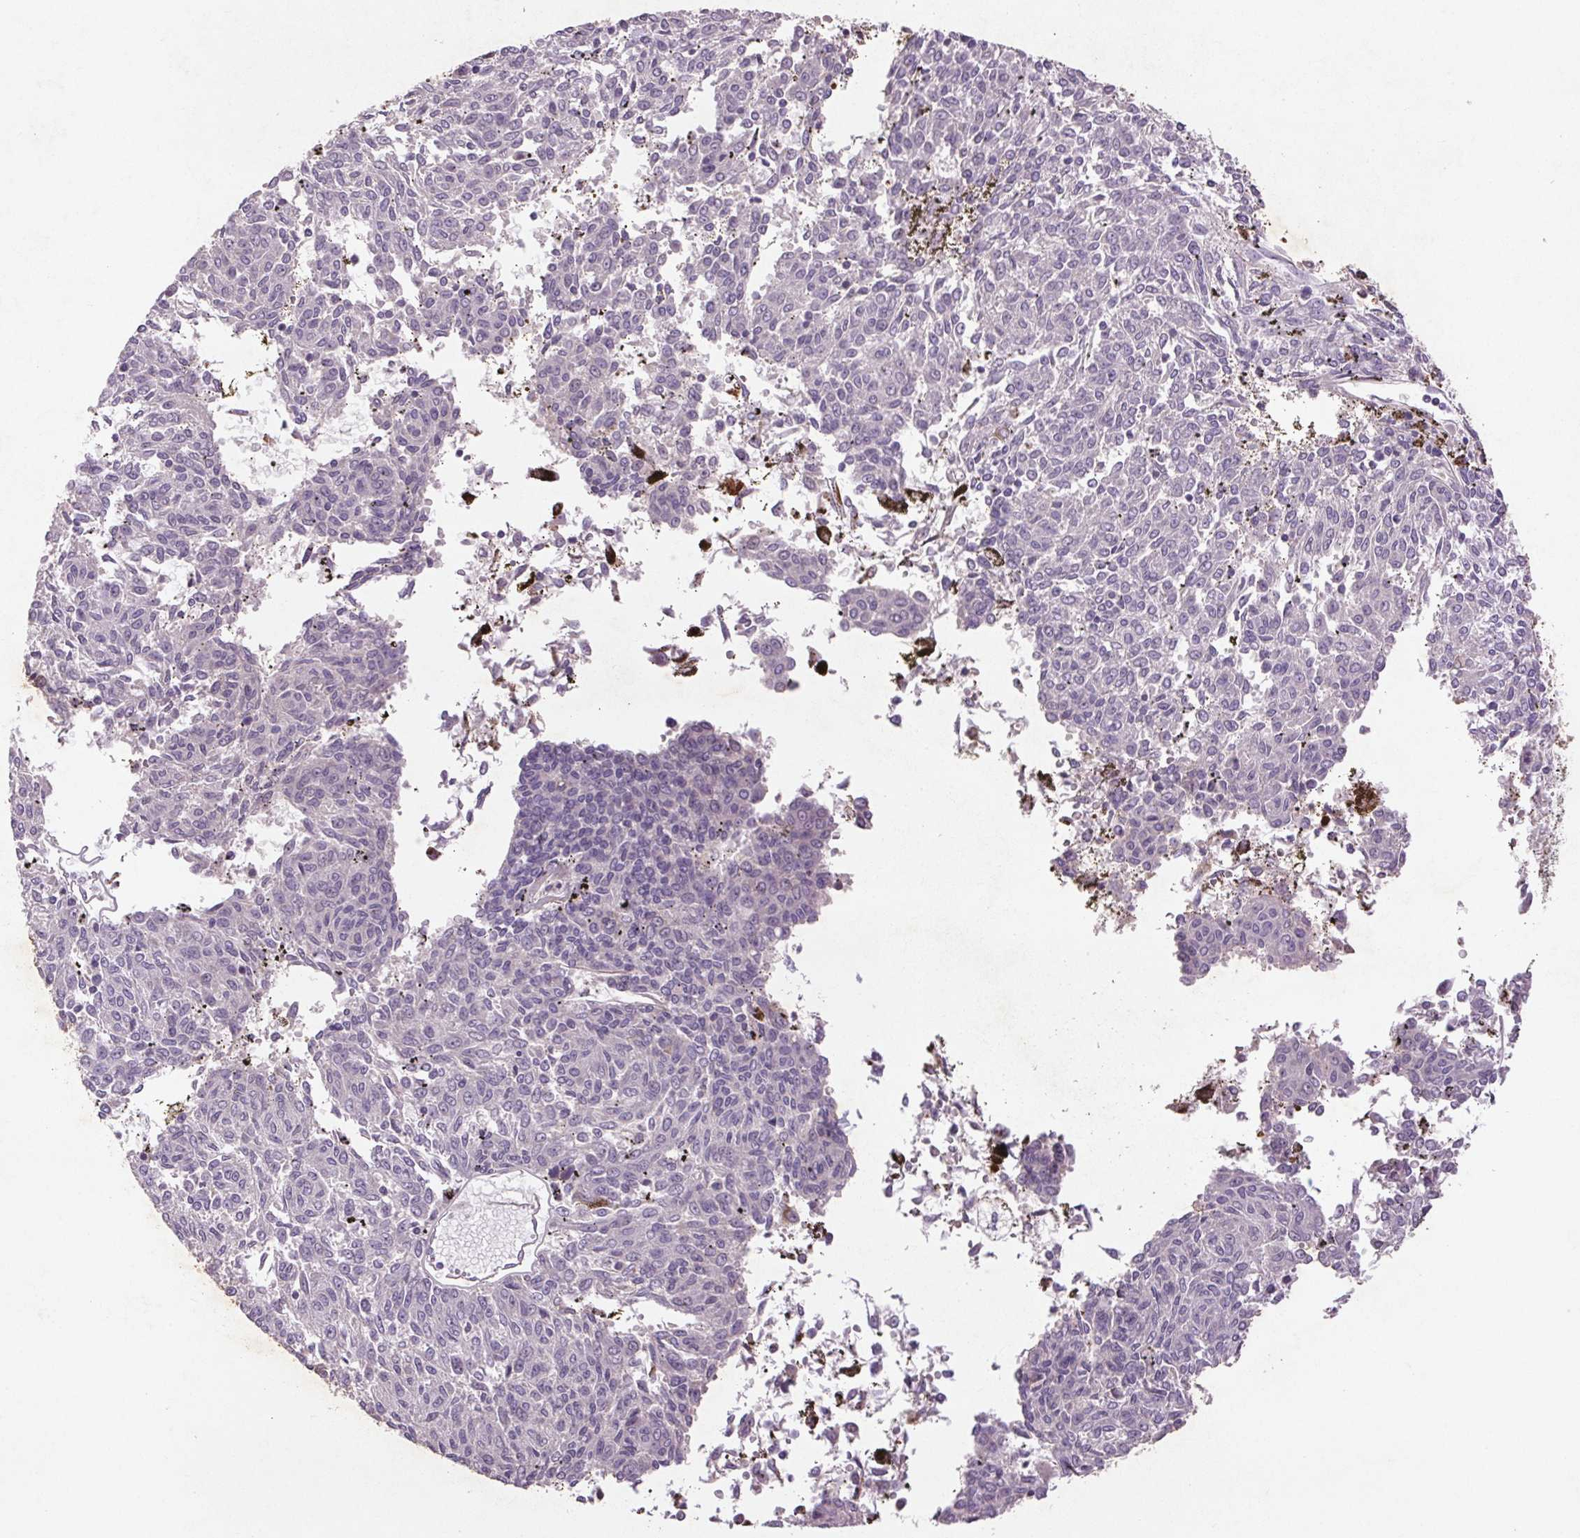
{"staining": {"intensity": "negative", "quantity": "none", "location": "none"}, "tissue": "melanoma", "cell_type": "Tumor cells", "image_type": "cancer", "snomed": [{"axis": "morphology", "description": "Malignant melanoma, NOS"}, {"axis": "topography", "description": "Skin"}], "caption": "Malignant melanoma was stained to show a protein in brown. There is no significant expression in tumor cells.", "gene": "FNDC7", "patient": {"sex": "female", "age": 72}}